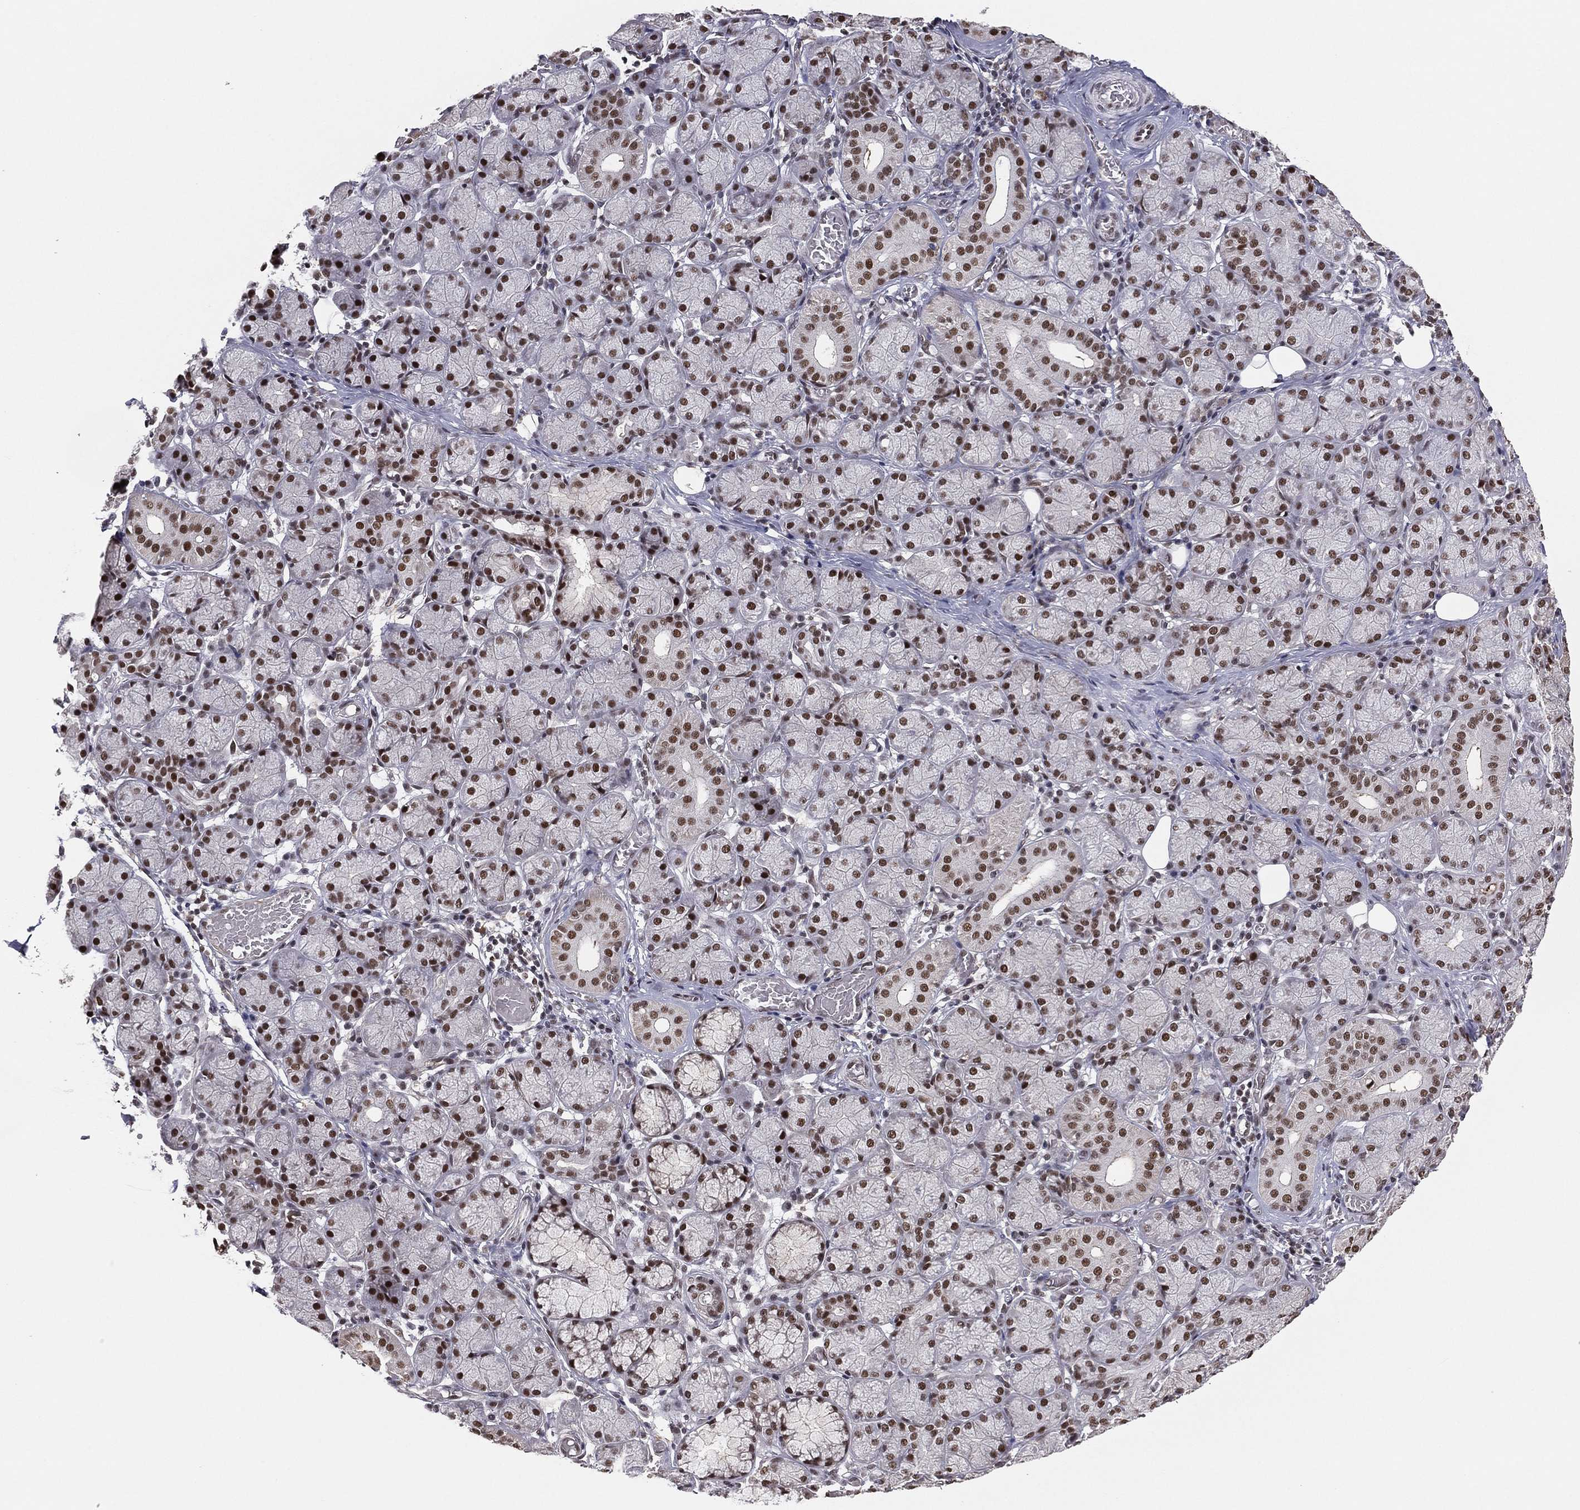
{"staining": {"intensity": "strong", "quantity": "25%-75%", "location": "nuclear"}, "tissue": "salivary gland", "cell_type": "Glandular cells", "image_type": "normal", "snomed": [{"axis": "morphology", "description": "Normal tissue, NOS"}, {"axis": "topography", "description": "Salivary gland"}, {"axis": "topography", "description": "Peripheral nerve tissue"}], "caption": "DAB immunohistochemical staining of unremarkable human salivary gland exhibits strong nuclear protein positivity in about 25%-75% of glandular cells. (DAB (3,3'-diaminobenzidine) IHC, brown staining for protein, blue staining for nuclei).", "gene": "GPALPP1", "patient": {"sex": "female", "age": 24}}